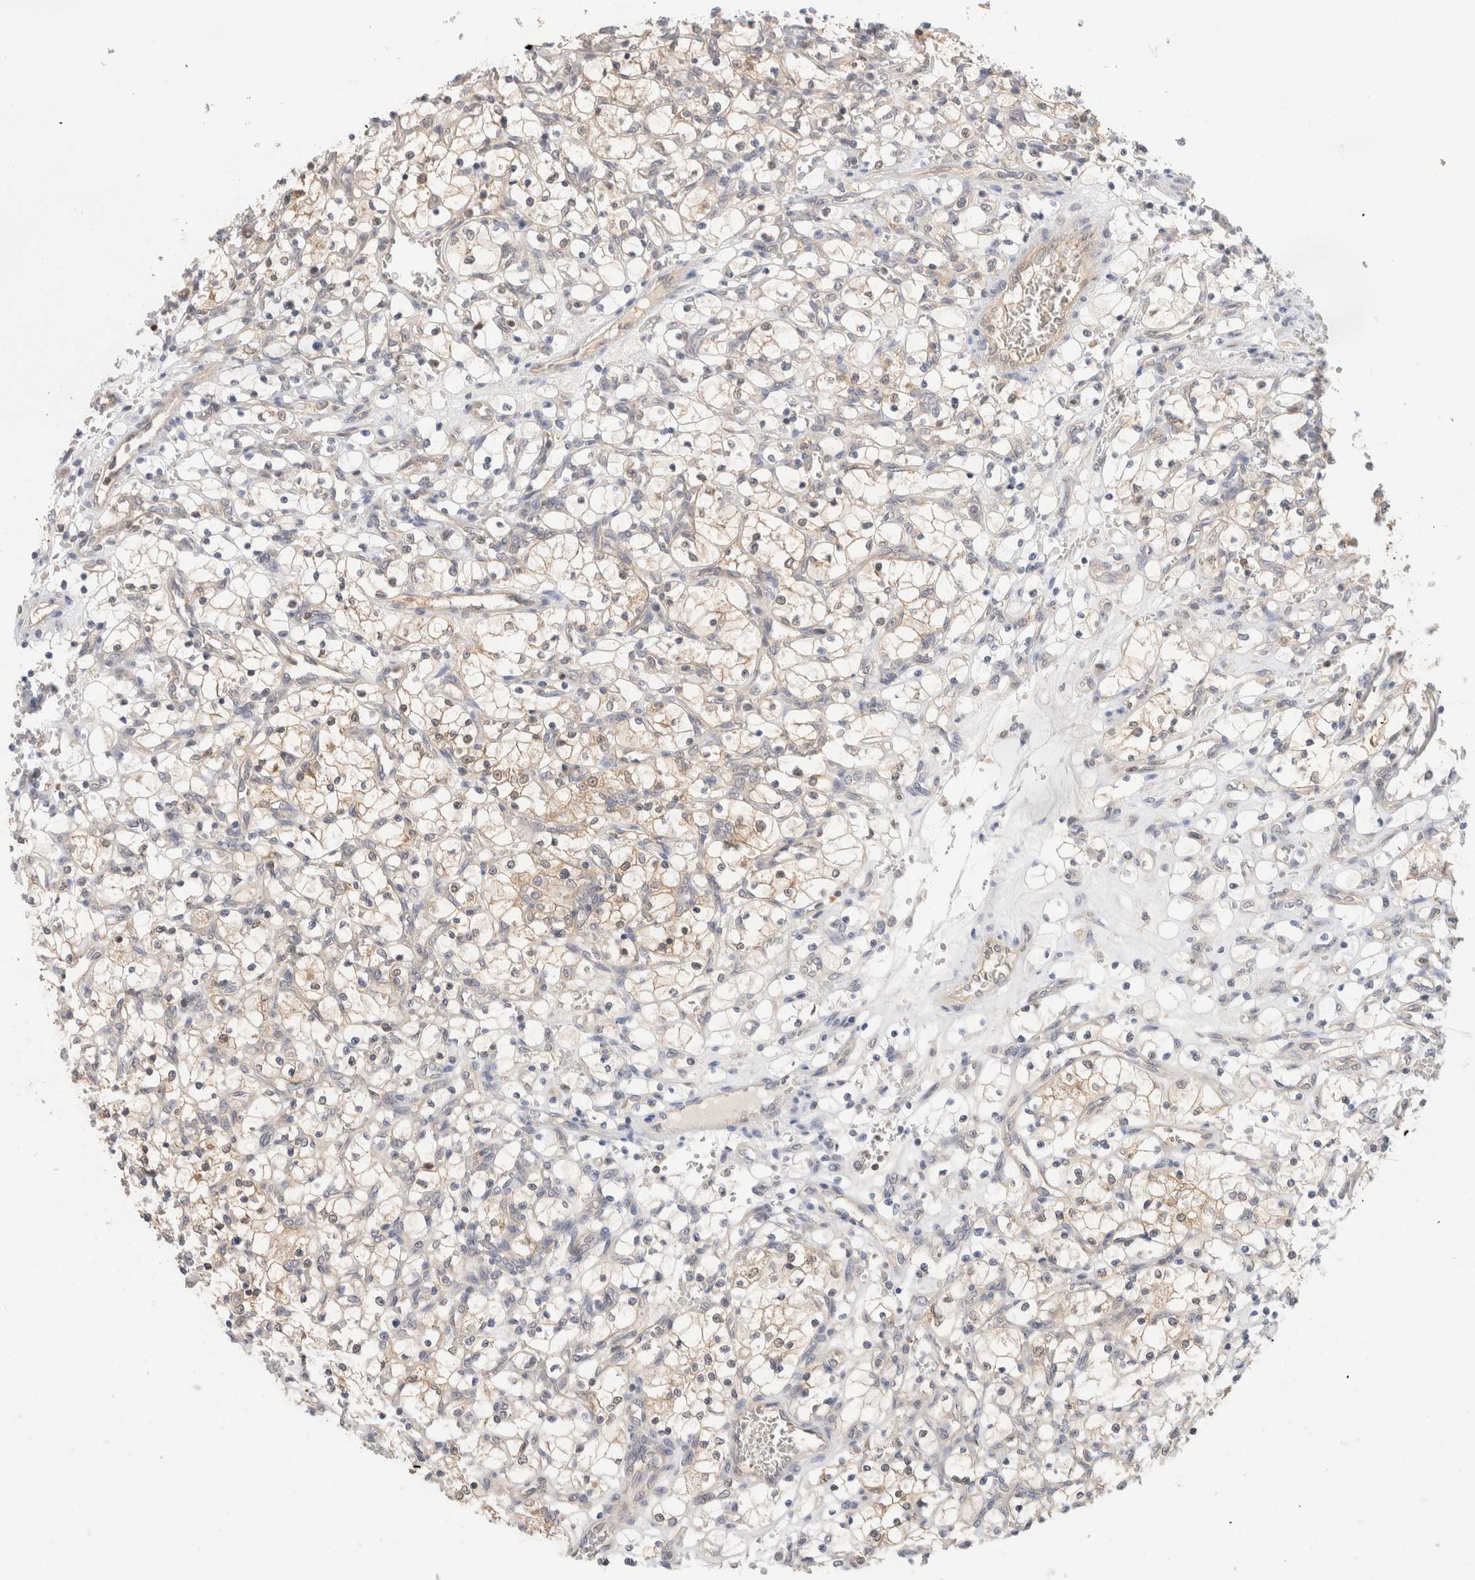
{"staining": {"intensity": "weak", "quantity": "25%-75%", "location": "cytoplasmic/membranous"}, "tissue": "renal cancer", "cell_type": "Tumor cells", "image_type": "cancer", "snomed": [{"axis": "morphology", "description": "Adenocarcinoma, NOS"}, {"axis": "topography", "description": "Kidney"}], "caption": "Human renal adenocarcinoma stained for a protein (brown) shows weak cytoplasmic/membranous positive positivity in approximately 25%-75% of tumor cells.", "gene": "C17orf97", "patient": {"sex": "female", "age": 69}}